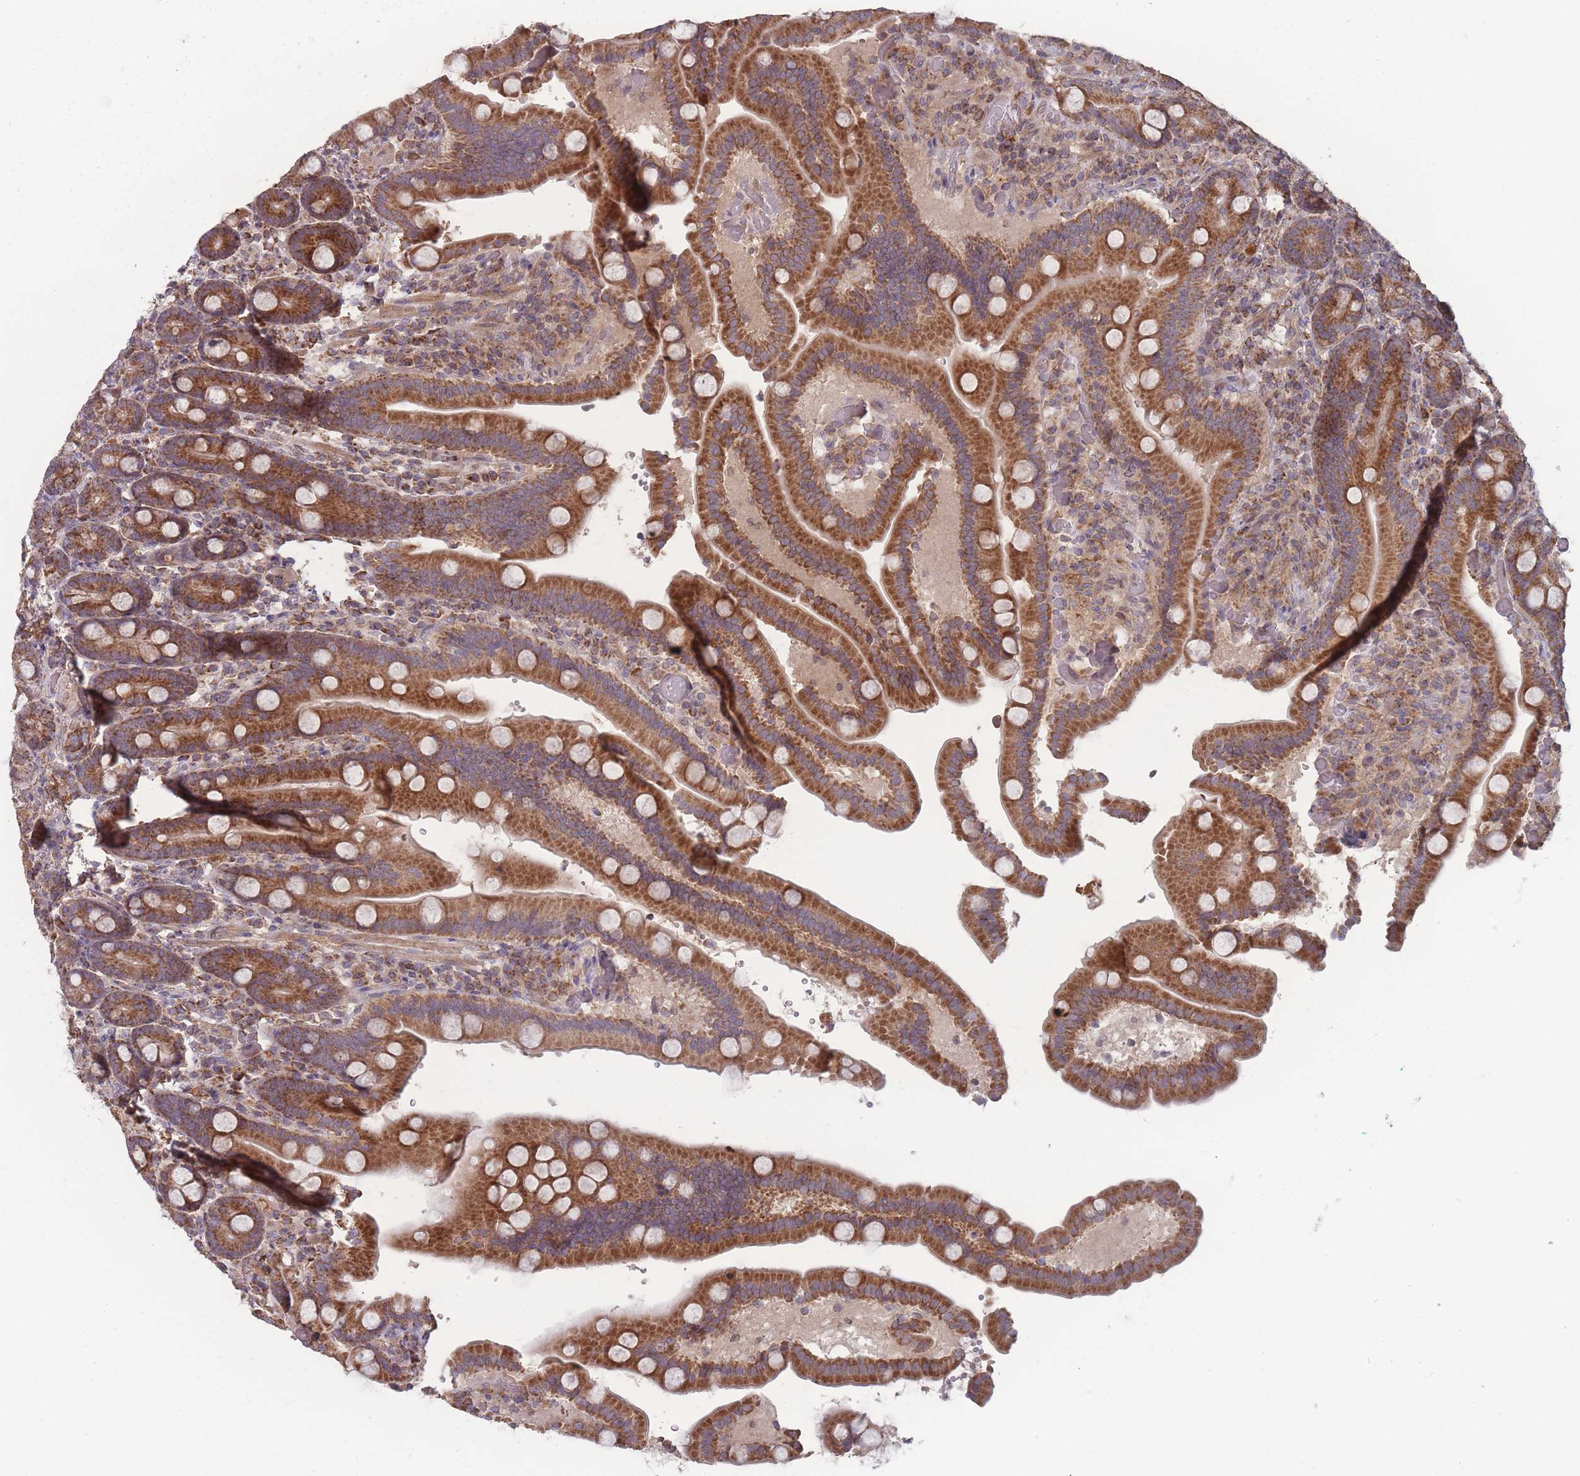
{"staining": {"intensity": "strong", "quantity": ">75%", "location": "cytoplasmic/membranous"}, "tissue": "duodenum", "cell_type": "Glandular cells", "image_type": "normal", "snomed": [{"axis": "morphology", "description": "Normal tissue, NOS"}, {"axis": "topography", "description": "Duodenum"}], "caption": "Glandular cells exhibit strong cytoplasmic/membranous expression in about >75% of cells in unremarkable duodenum.", "gene": "ATP5MGL", "patient": {"sex": "female", "age": 62}}